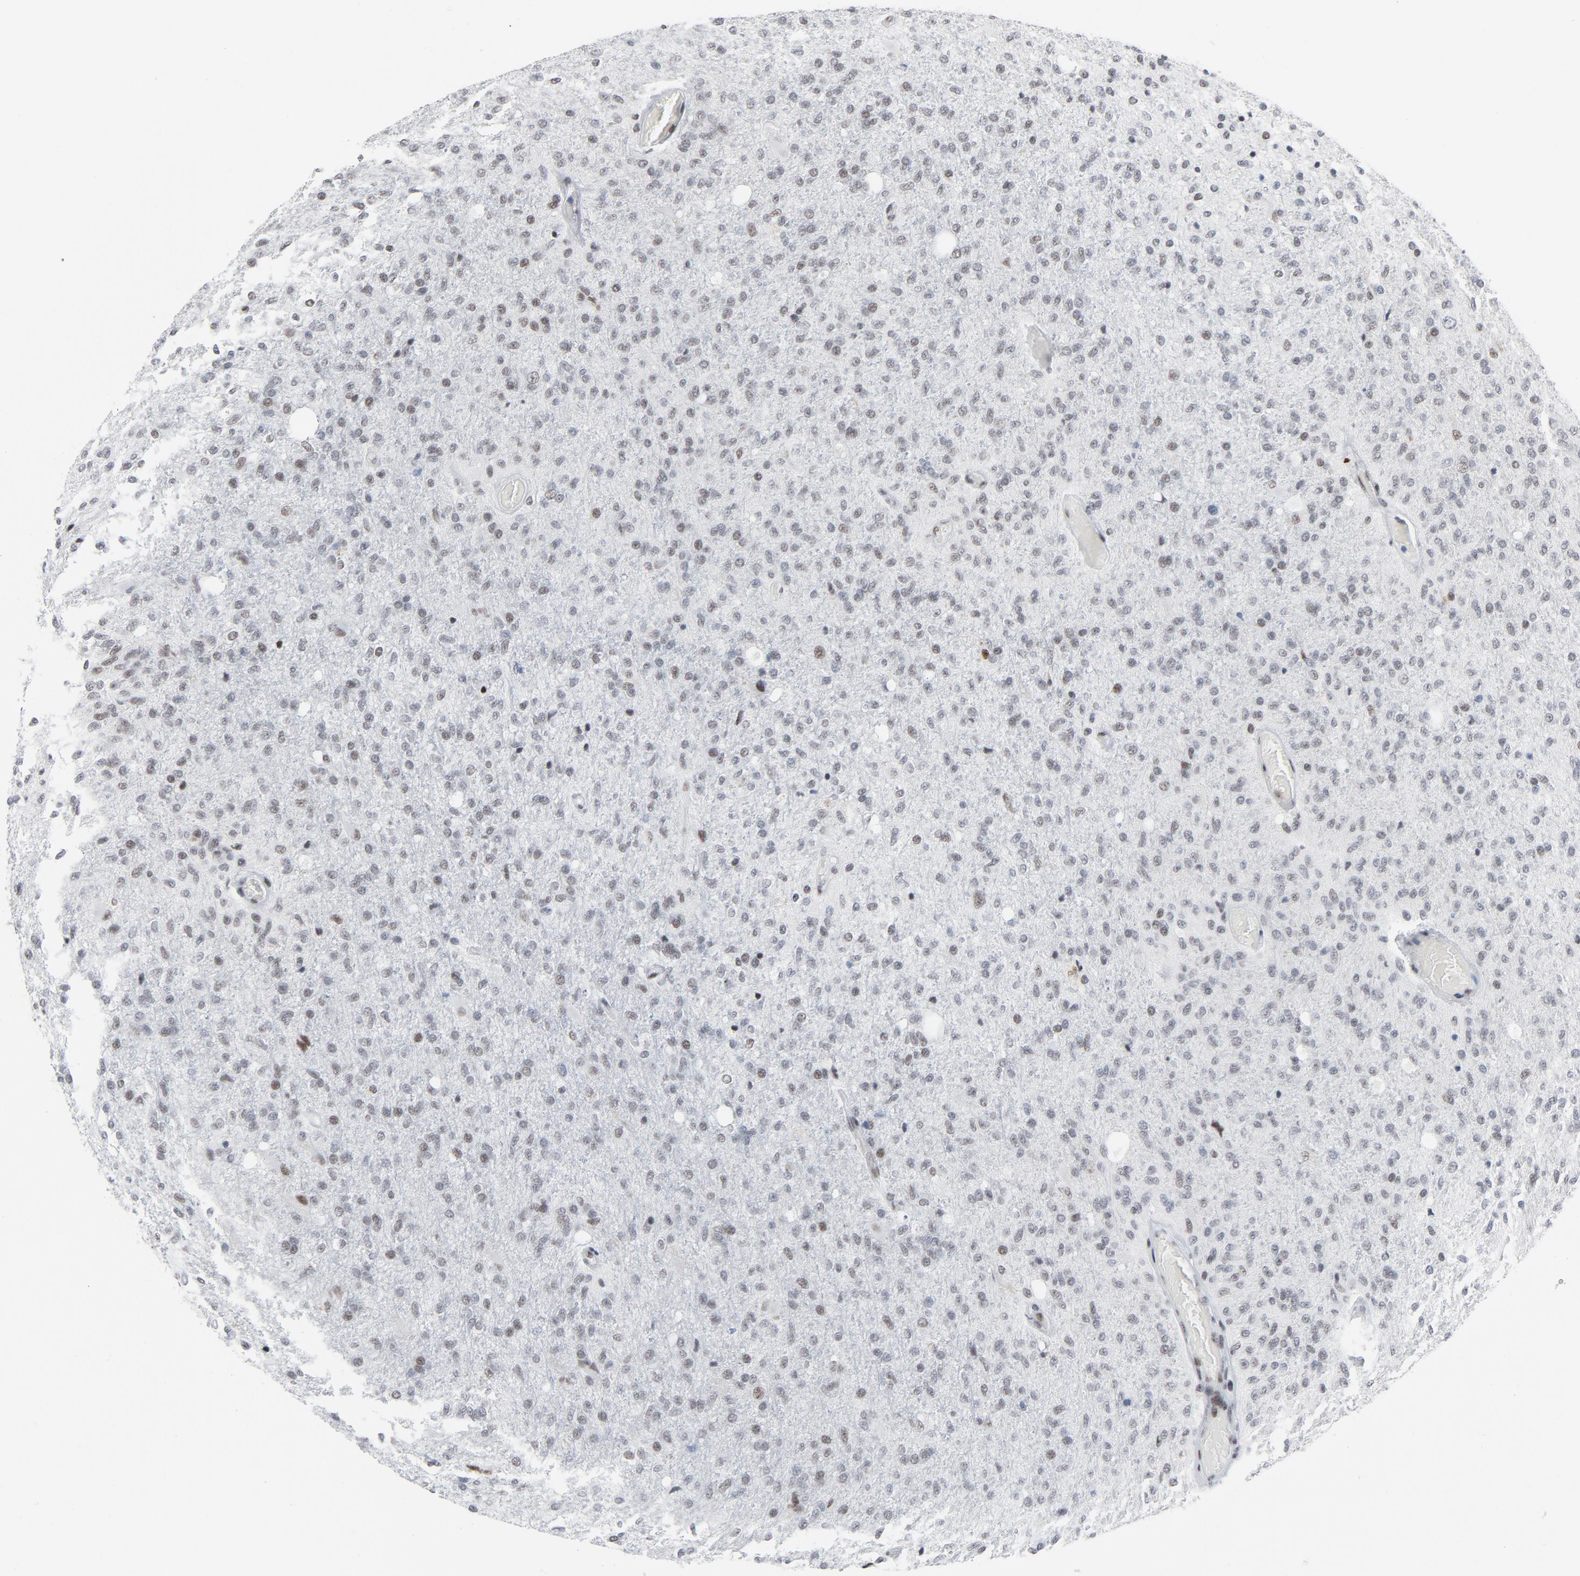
{"staining": {"intensity": "moderate", "quantity": "25%-75%", "location": "nuclear"}, "tissue": "glioma", "cell_type": "Tumor cells", "image_type": "cancer", "snomed": [{"axis": "morphology", "description": "Normal tissue, NOS"}, {"axis": "morphology", "description": "Glioma, malignant, High grade"}, {"axis": "topography", "description": "Cerebral cortex"}], "caption": "Protein staining of glioma tissue exhibits moderate nuclear expression in about 25%-75% of tumor cells.", "gene": "HSF1", "patient": {"sex": "male", "age": 77}}